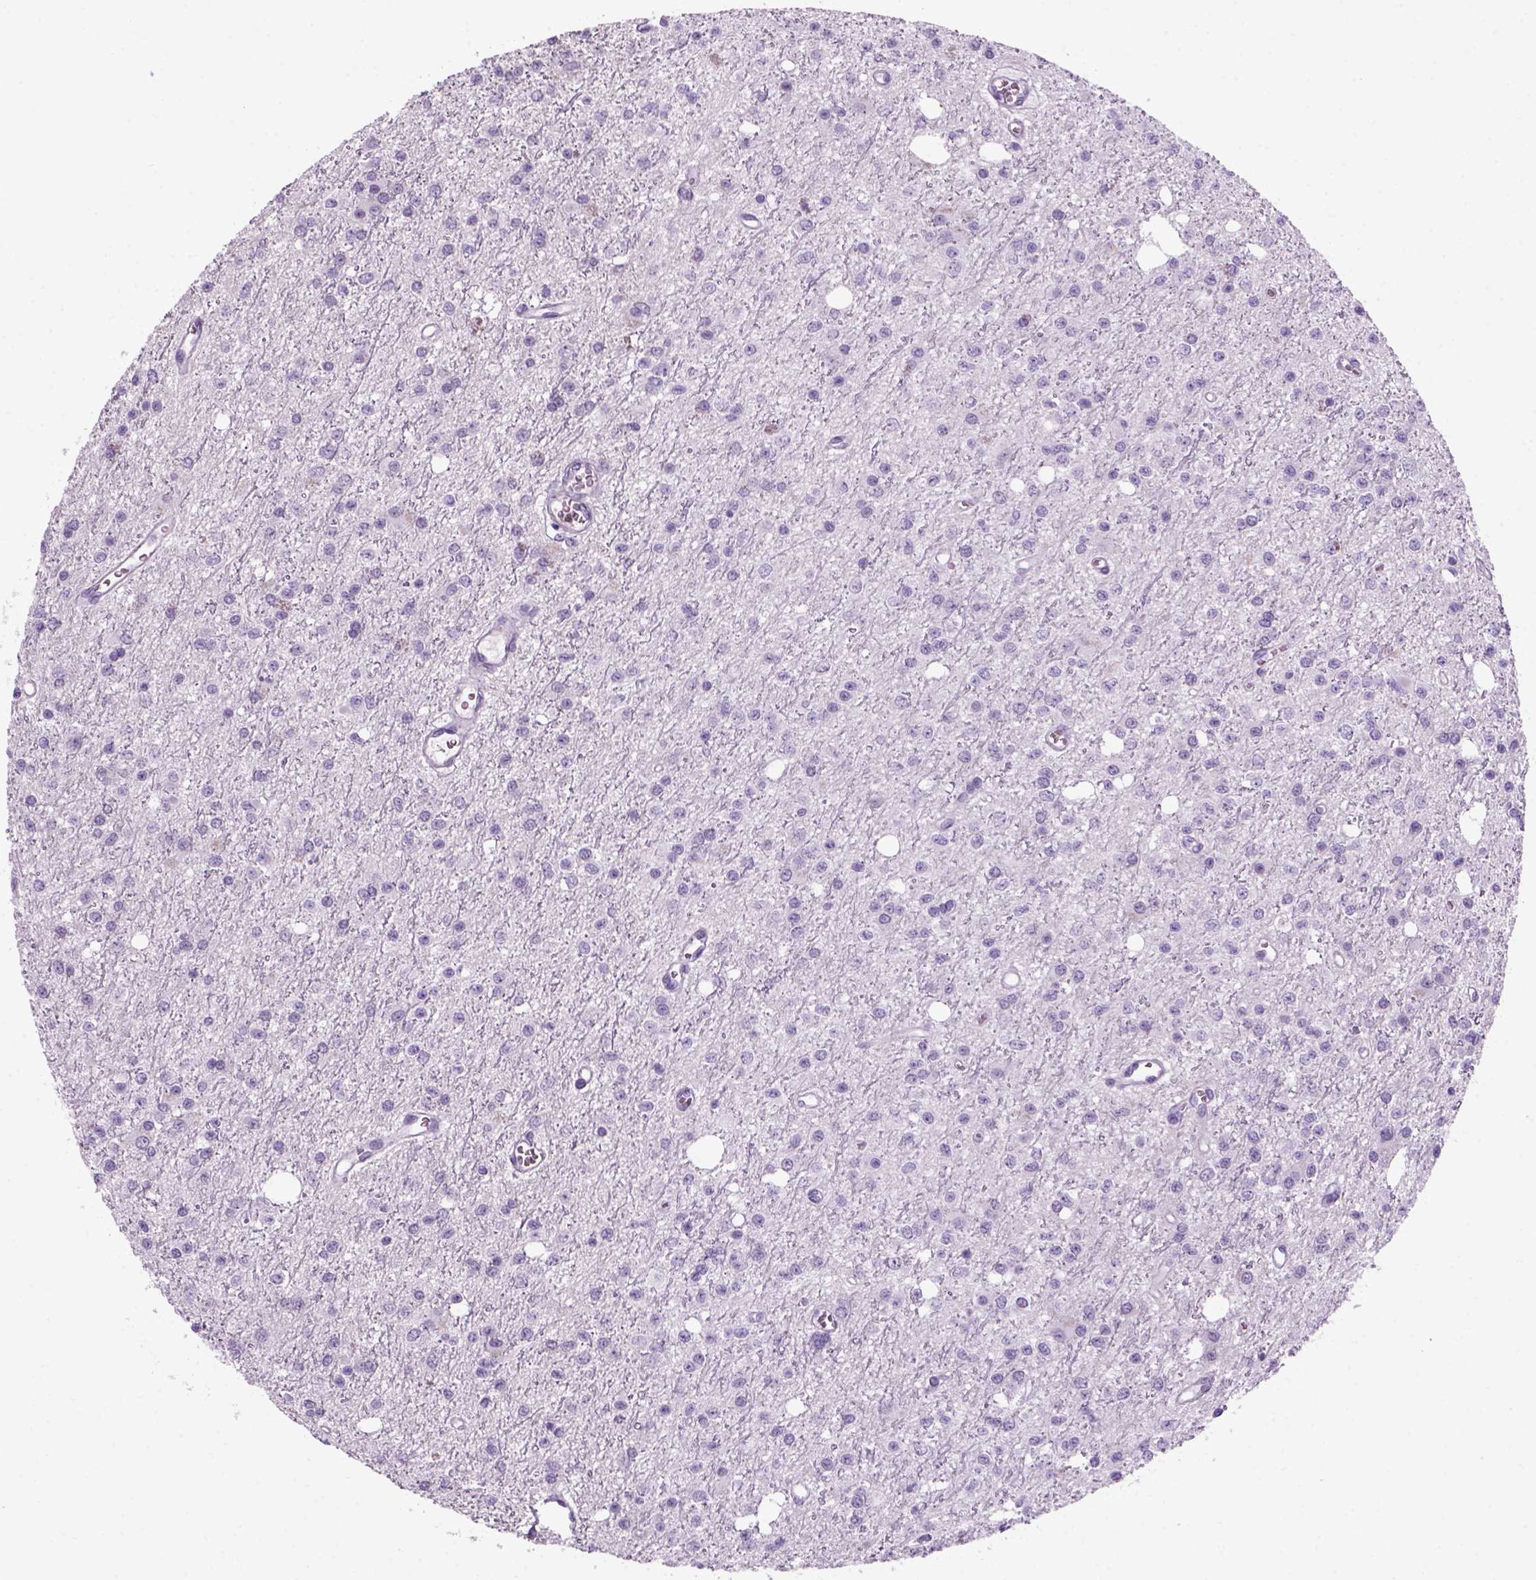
{"staining": {"intensity": "negative", "quantity": "none", "location": "none"}, "tissue": "glioma", "cell_type": "Tumor cells", "image_type": "cancer", "snomed": [{"axis": "morphology", "description": "Glioma, malignant, Low grade"}, {"axis": "topography", "description": "Brain"}], "caption": "Image shows no protein staining in tumor cells of malignant low-grade glioma tissue.", "gene": "MZB1", "patient": {"sex": "female", "age": 45}}